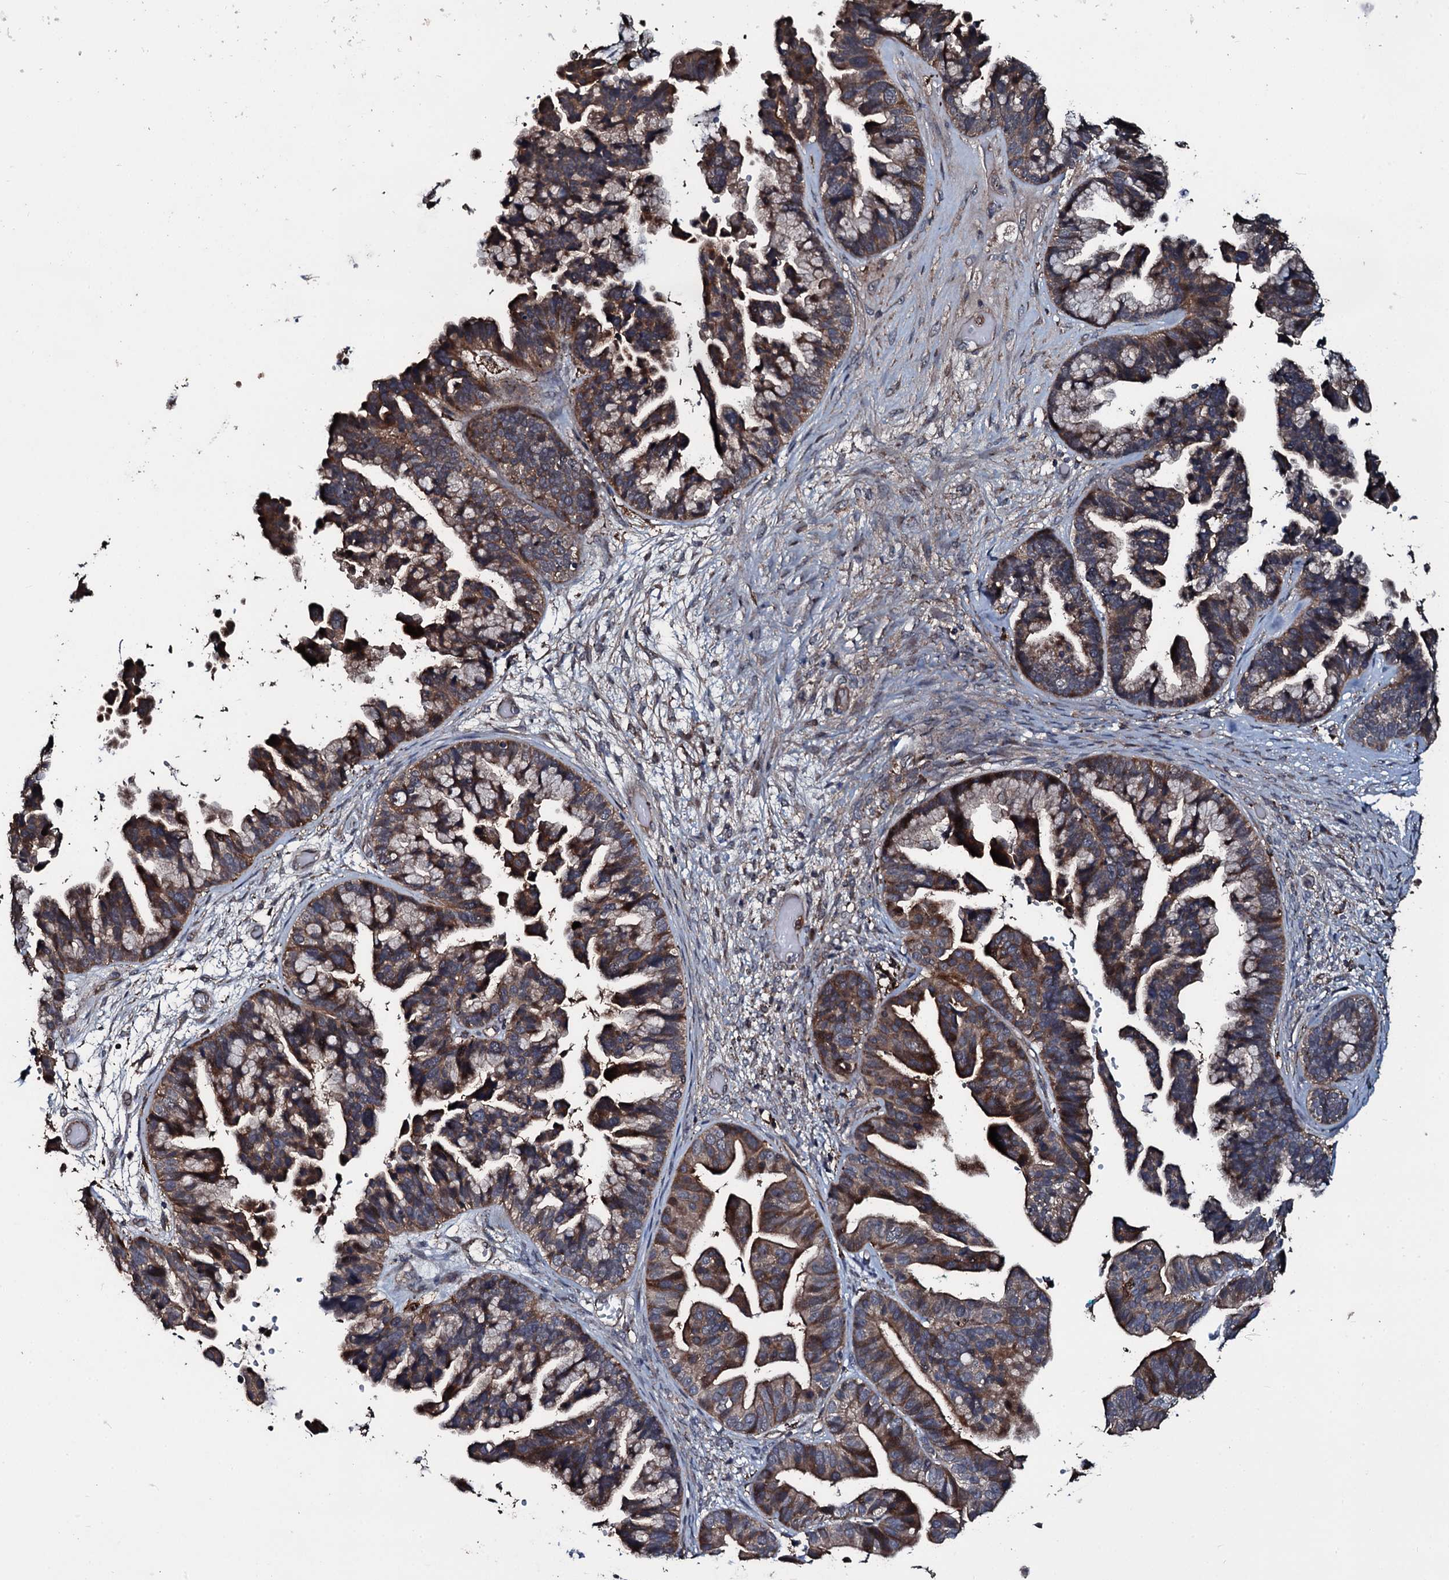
{"staining": {"intensity": "moderate", "quantity": ">75%", "location": "cytoplasmic/membranous"}, "tissue": "ovarian cancer", "cell_type": "Tumor cells", "image_type": "cancer", "snomed": [{"axis": "morphology", "description": "Cystadenocarcinoma, serous, NOS"}, {"axis": "topography", "description": "Ovary"}], "caption": "This is an image of immunohistochemistry (IHC) staining of serous cystadenocarcinoma (ovarian), which shows moderate positivity in the cytoplasmic/membranous of tumor cells.", "gene": "TPGS2", "patient": {"sex": "female", "age": 56}}